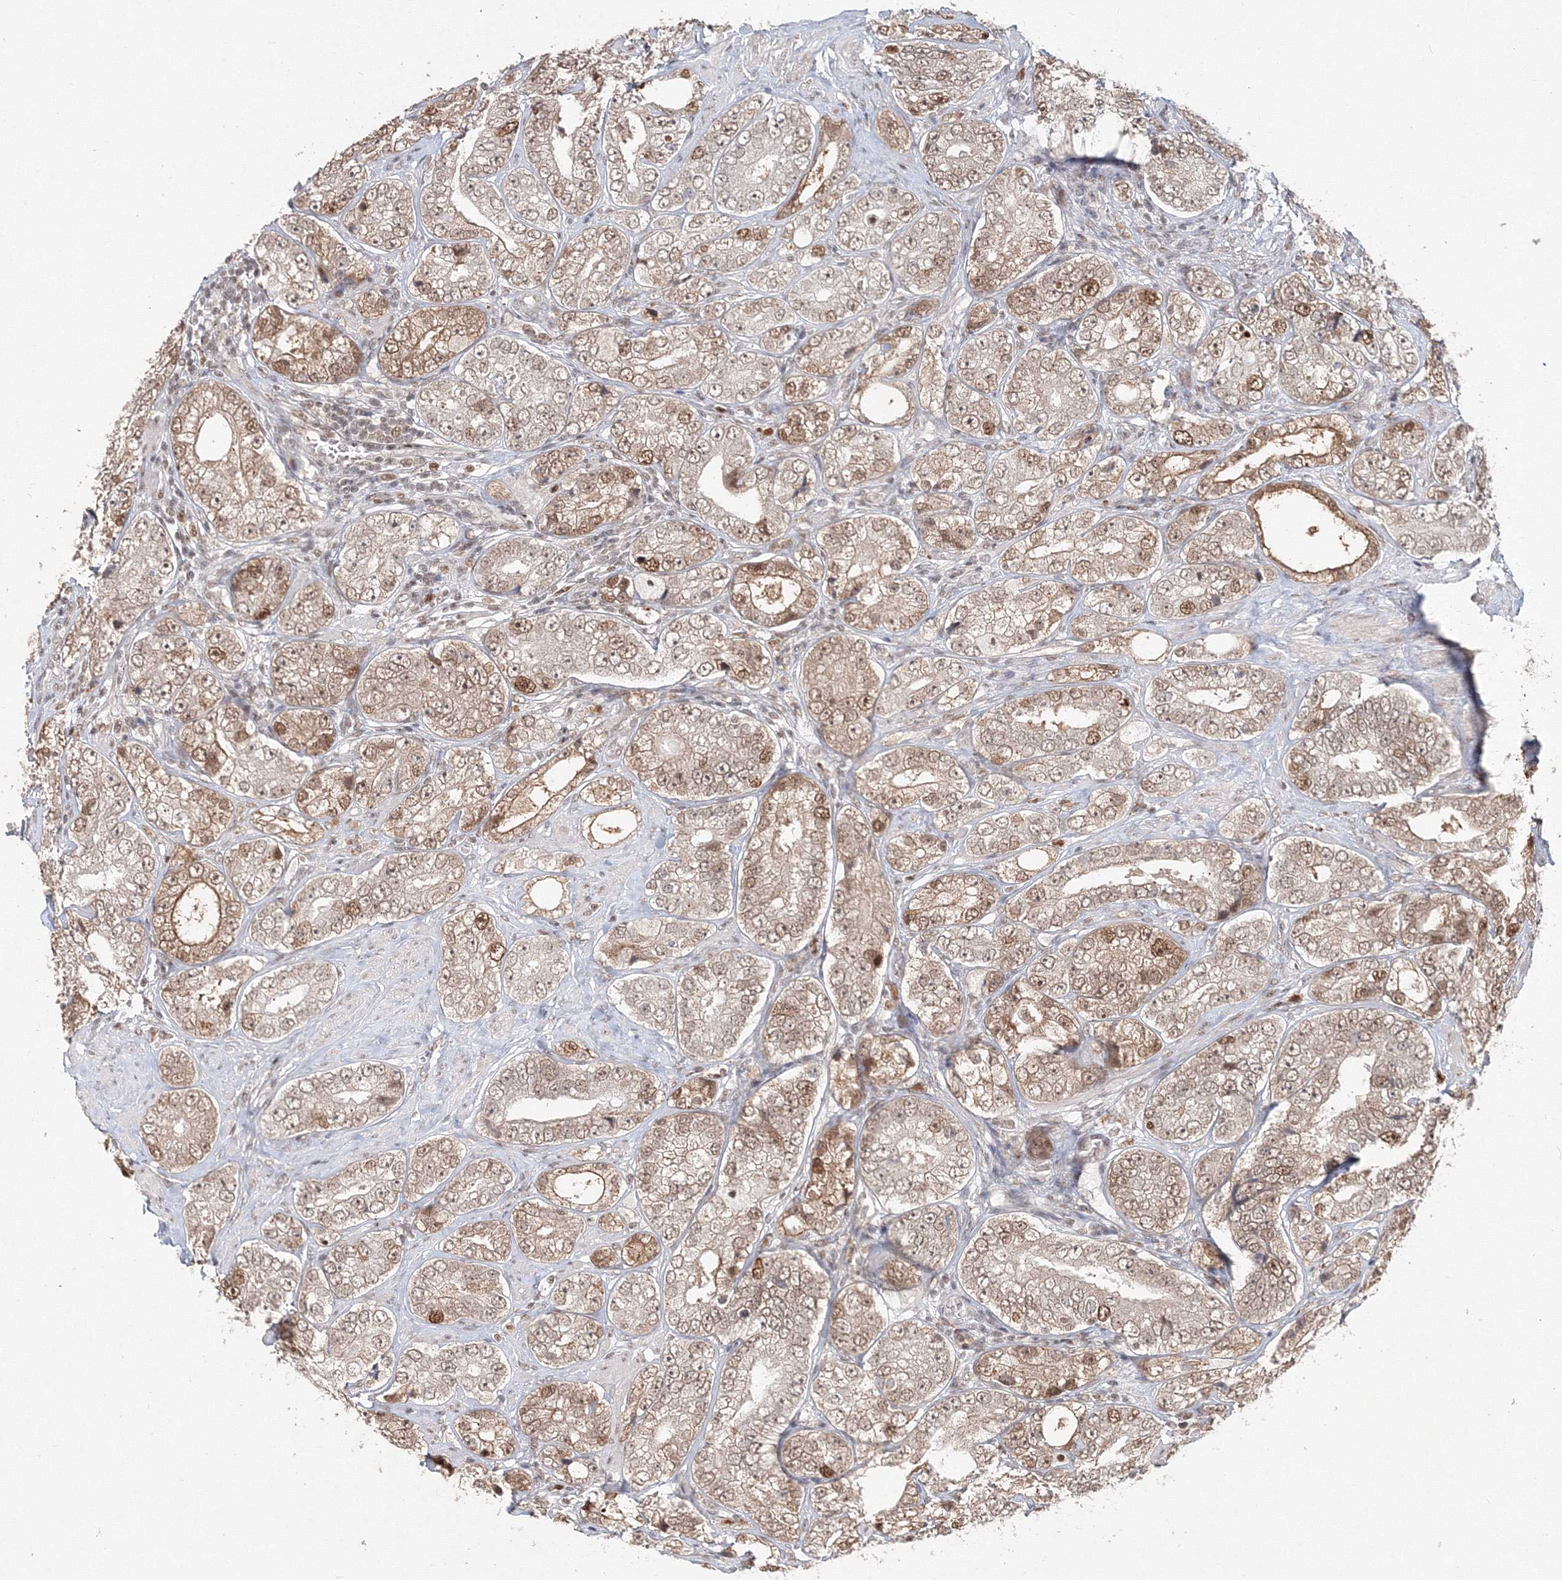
{"staining": {"intensity": "moderate", "quantity": ">75%", "location": "cytoplasmic/membranous,nuclear"}, "tissue": "prostate cancer", "cell_type": "Tumor cells", "image_type": "cancer", "snomed": [{"axis": "morphology", "description": "Adenocarcinoma, High grade"}, {"axis": "topography", "description": "Prostate"}], "caption": "IHC staining of prostate cancer, which displays medium levels of moderate cytoplasmic/membranous and nuclear positivity in about >75% of tumor cells indicating moderate cytoplasmic/membranous and nuclear protein expression. The staining was performed using DAB (3,3'-diaminobenzidine) (brown) for protein detection and nuclei were counterstained in hematoxylin (blue).", "gene": "IWS1", "patient": {"sex": "male", "age": 56}}